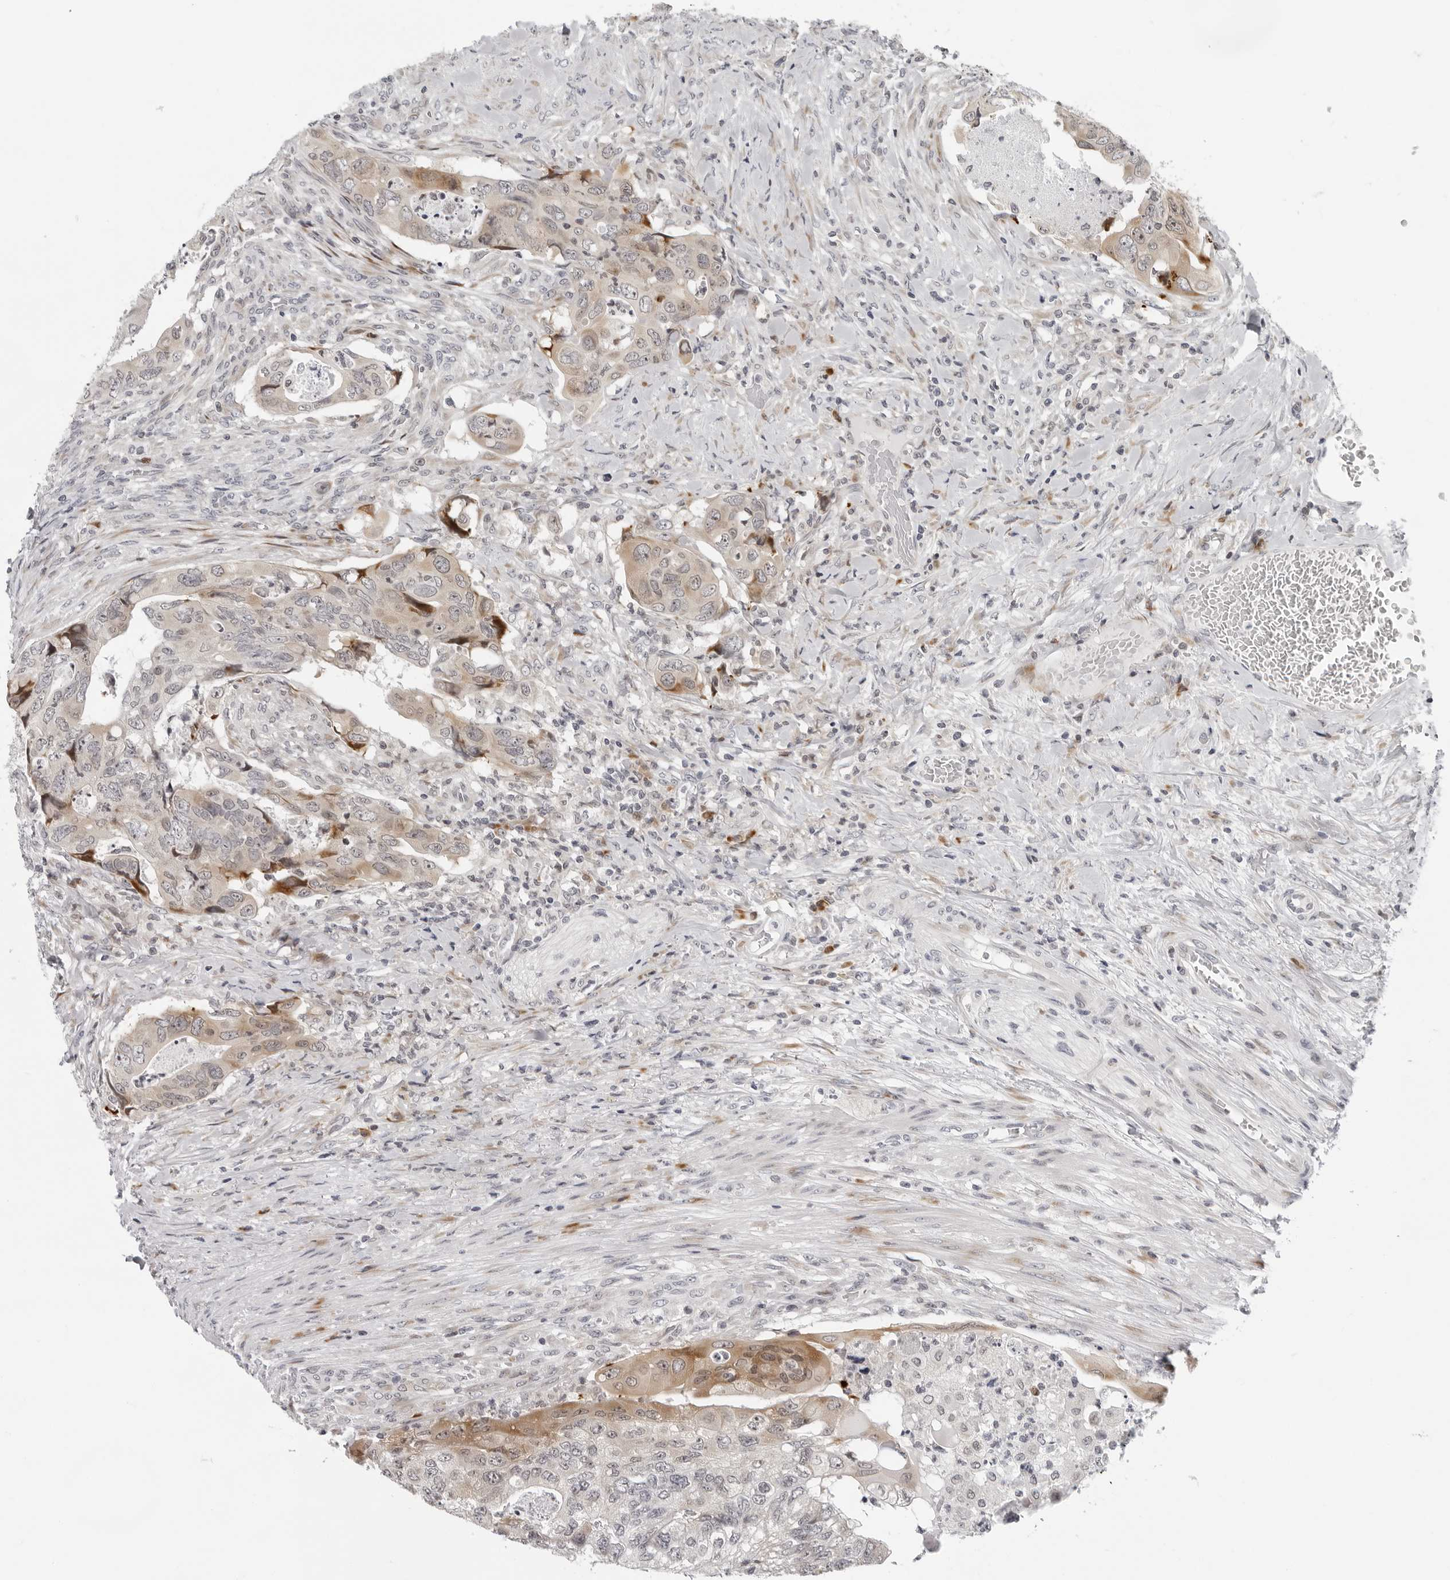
{"staining": {"intensity": "moderate", "quantity": "25%-75%", "location": "cytoplasmic/membranous"}, "tissue": "colorectal cancer", "cell_type": "Tumor cells", "image_type": "cancer", "snomed": [{"axis": "morphology", "description": "Adenocarcinoma, NOS"}, {"axis": "topography", "description": "Rectum"}], "caption": "Immunohistochemistry (IHC) histopathology image of neoplastic tissue: human colorectal cancer stained using IHC exhibits medium levels of moderate protein expression localized specifically in the cytoplasmic/membranous of tumor cells, appearing as a cytoplasmic/membranous brown color.", "gene": "PIP4K2C", "patient": {"sex": "male", "age": 63}}